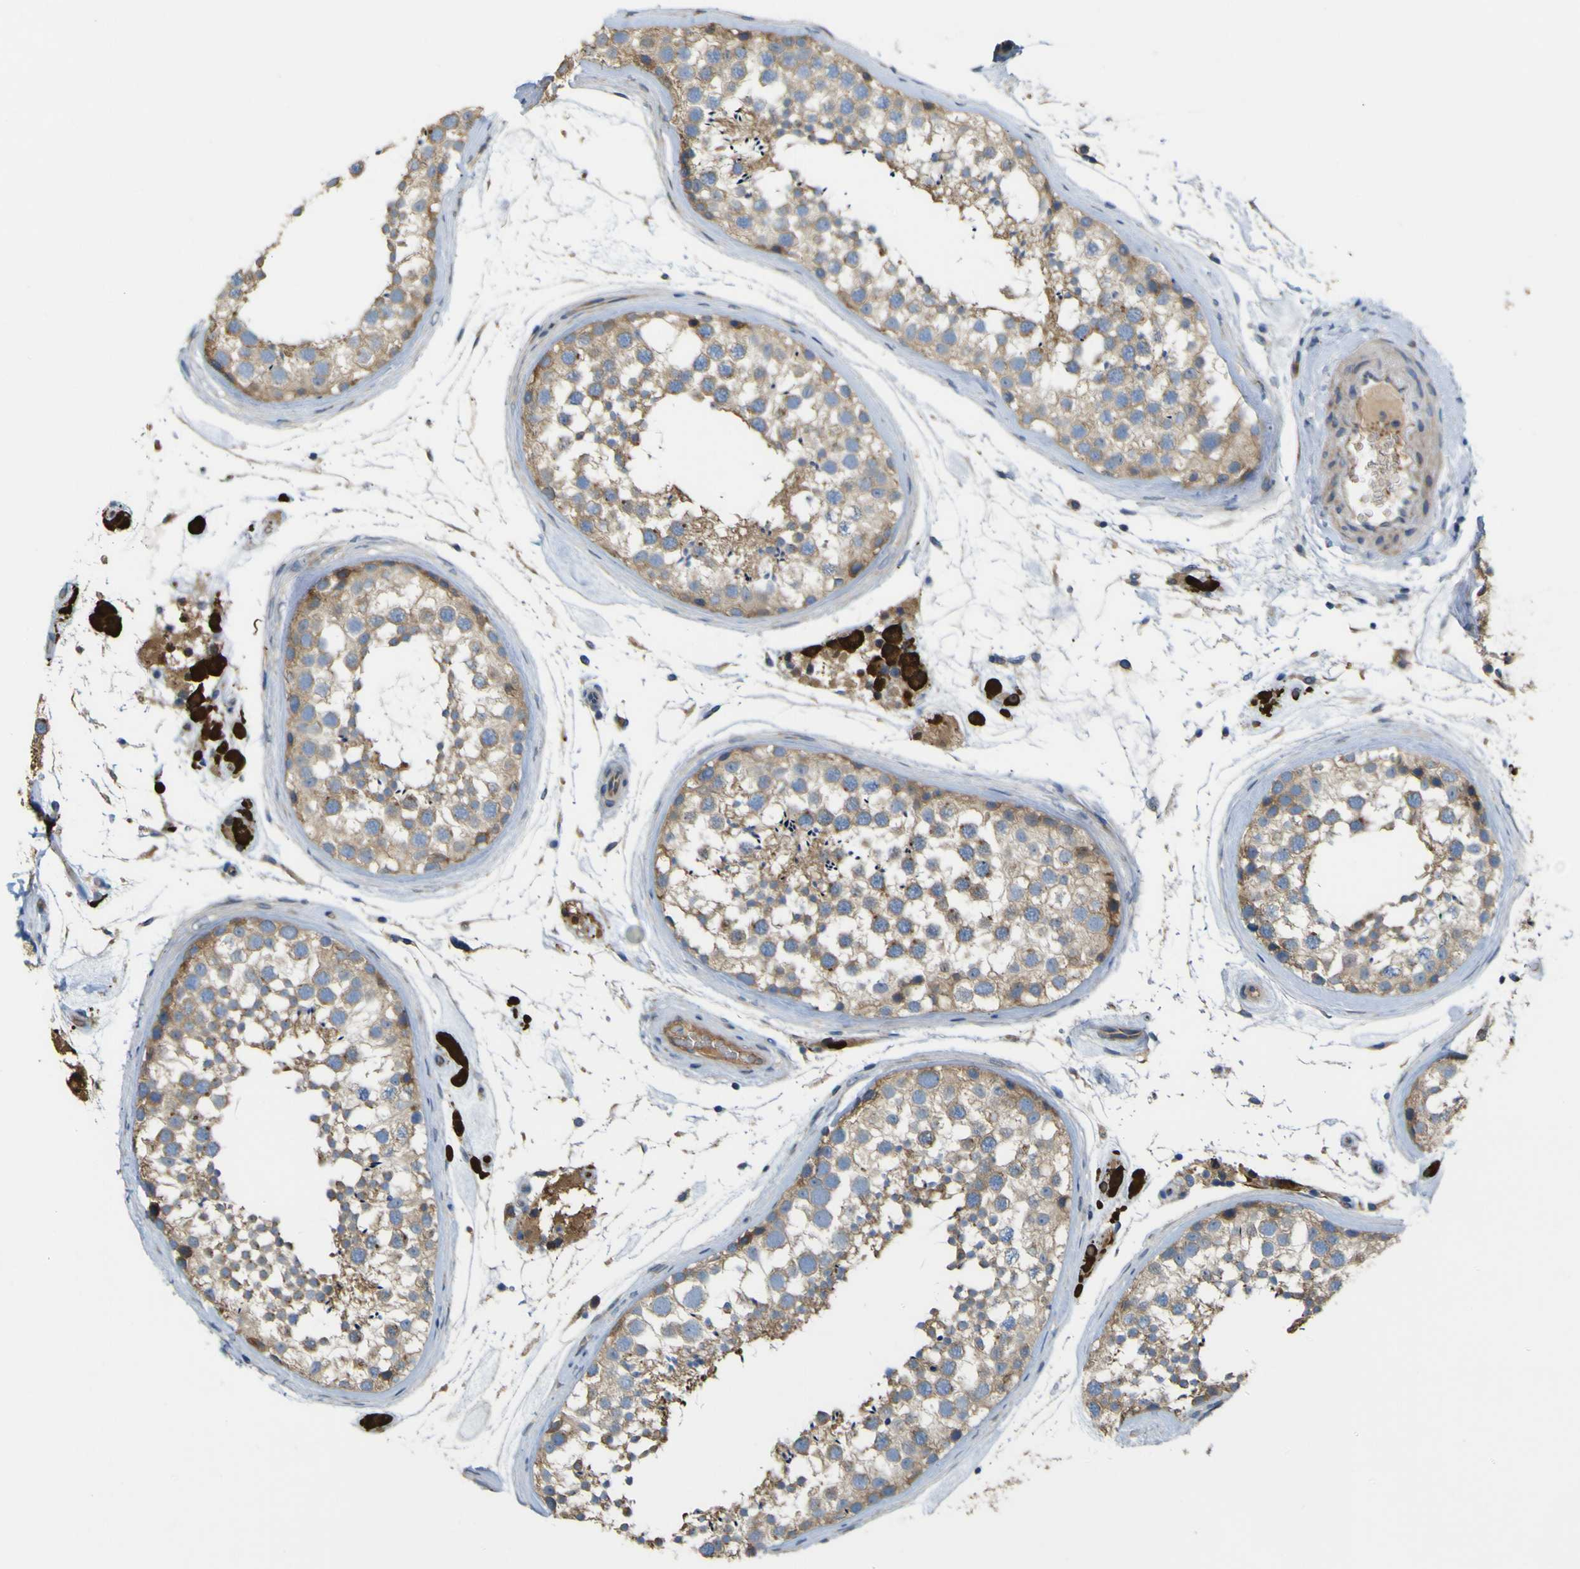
{"staining": {"intensity": "weak", "quantity": ">75%", "location": "cytoplasmic/membranous"}, "tissue": "testis", "cell_type": "Cells in seminiferous ducts", "image_type": "normal", "snomed": [{"axis": "morphology", "description": "Normal tissue, NOS"}, {"axis": "topography", "description": "Testis"}], "caption": "IHC of normal human testis displays low levels of weak cytoplasmic/membranous staining in approximately >75% of cells in seminiferous ducts.", "gene": "MYEOV", "patient": {"sex": "male", "age": 46}}